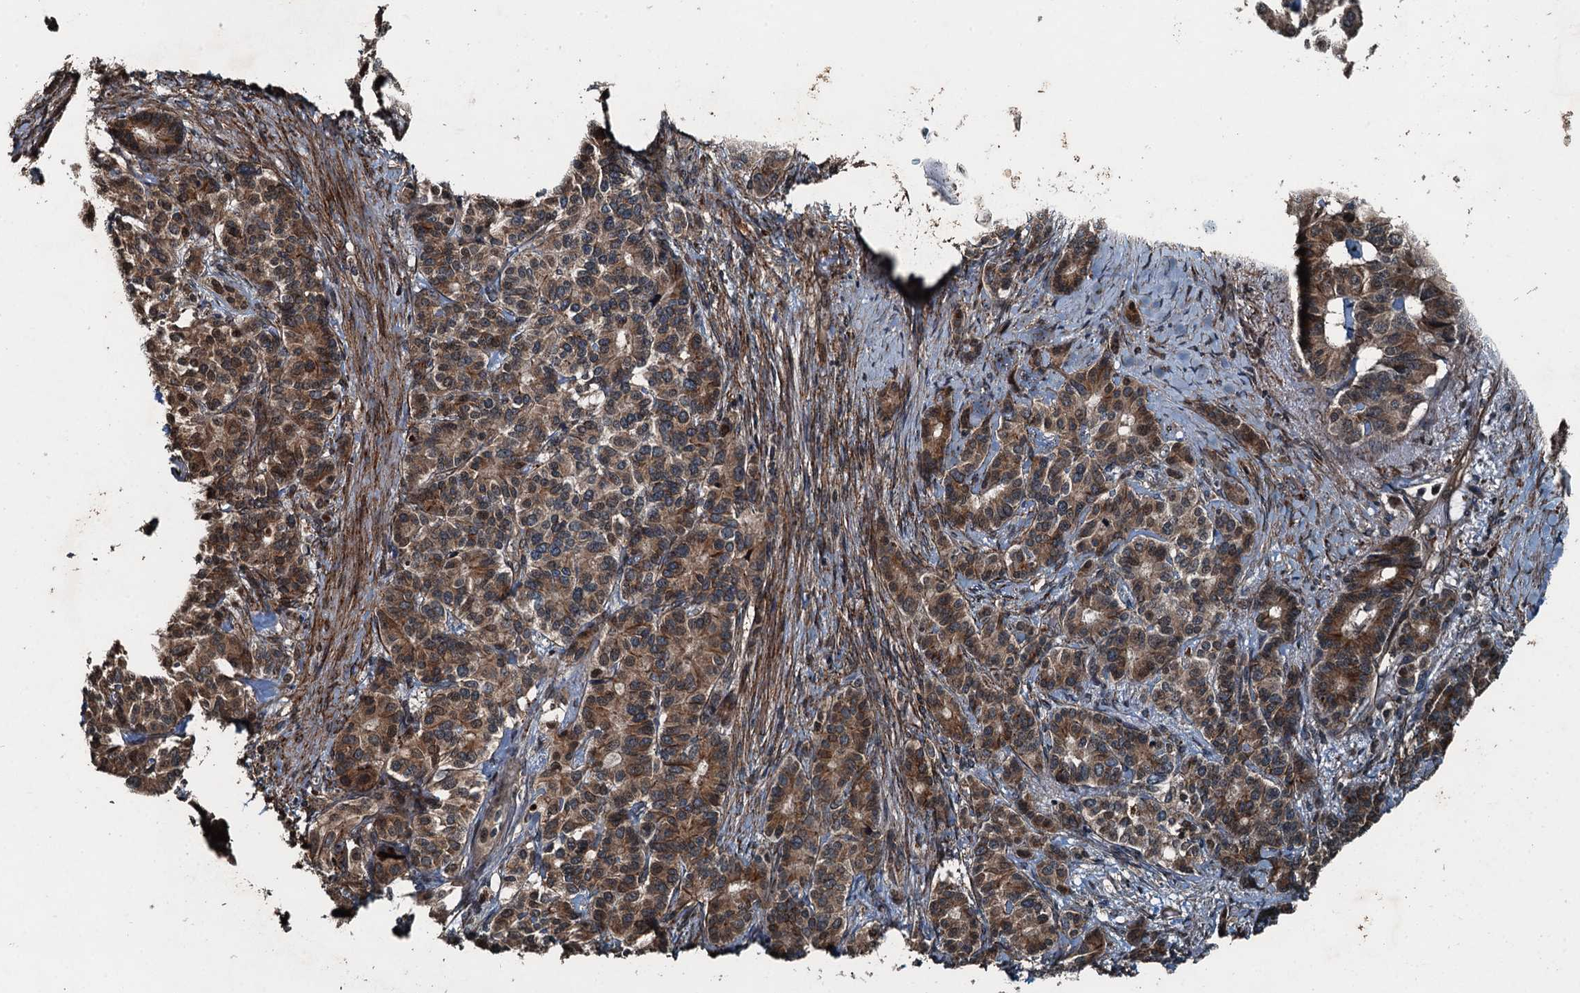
{"staining": {"intensity": "moderate", "quantity": ">75%", "location": "cytoplasmic/membranous"}, "tissue": "pancreatic cancer", "cell_type": "Tumor cells", "image_type": "cancer", "snomed": [{"axis": "morphology", "description": "Adenocarcinoma, NOS"}, {"axis": "topography", "description": "Pancreas"}], "caption": "Approximately >75% of tumor cells in human adenocarcinoma (pancreatic) show moderate cytoplasmic/membranous protein positivity as visualized by brown immunohistochemical staining.", "gene": "TCTN1", "patient": {"sex": "female", "age": 74}}